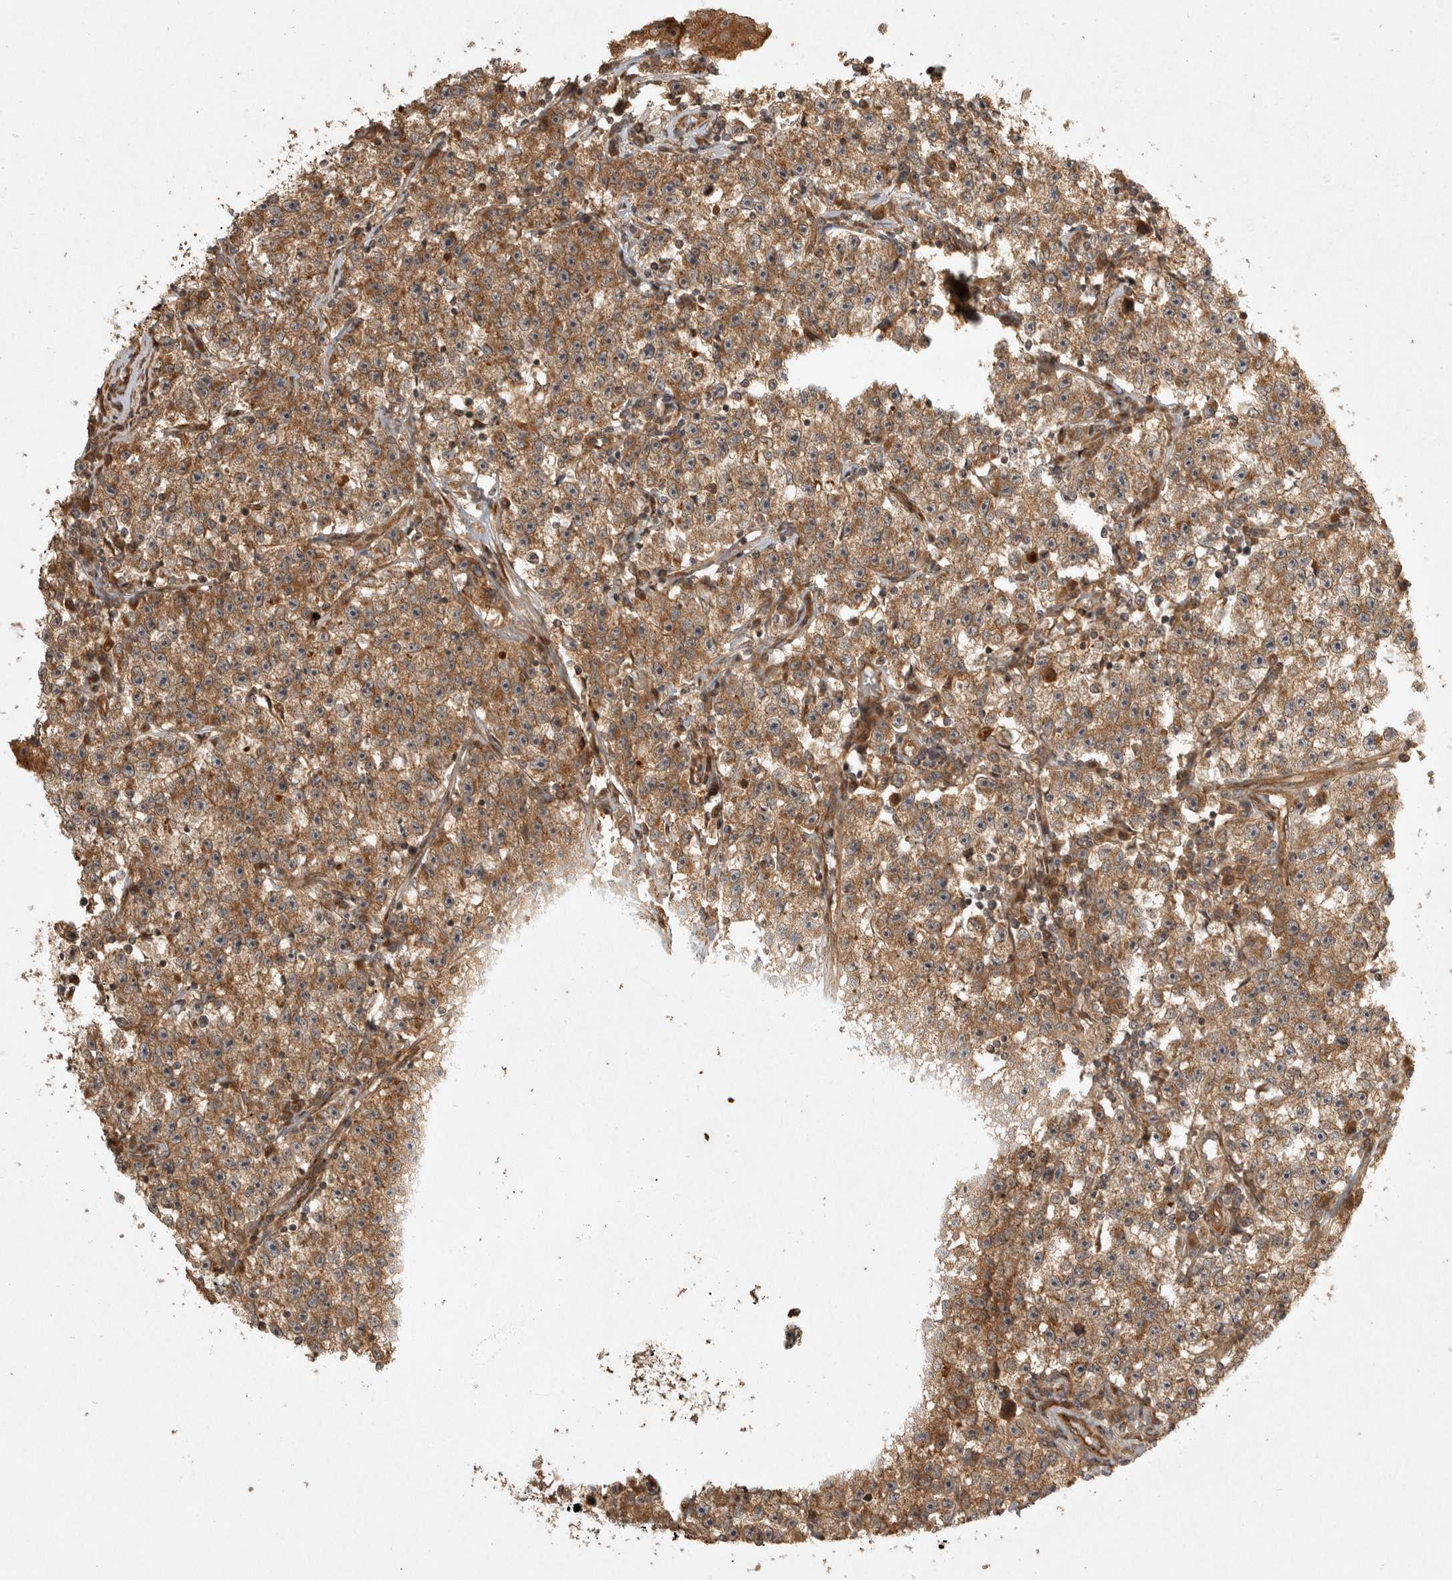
{"staining": {"intensity": "moderate", "quantity": ">75%", "location": "cytoplasmic/membranous"}, "tissue": "testis cancer", "cell_type": "Tumor cells", "image_type": "cancer", "snomed": [{"axis": "morphology", "description": "Seminoma, NOS"}, {"axis": "topography", "description": "Testis"}], "caption": "Protein expression analysis of human seminoma (testis) reveals moderate cytoplasmic/membranous staining in about >75% of tumor cells.", "gene": "CAMSAP2", "patient": {"sex": "male", "age": 22}}